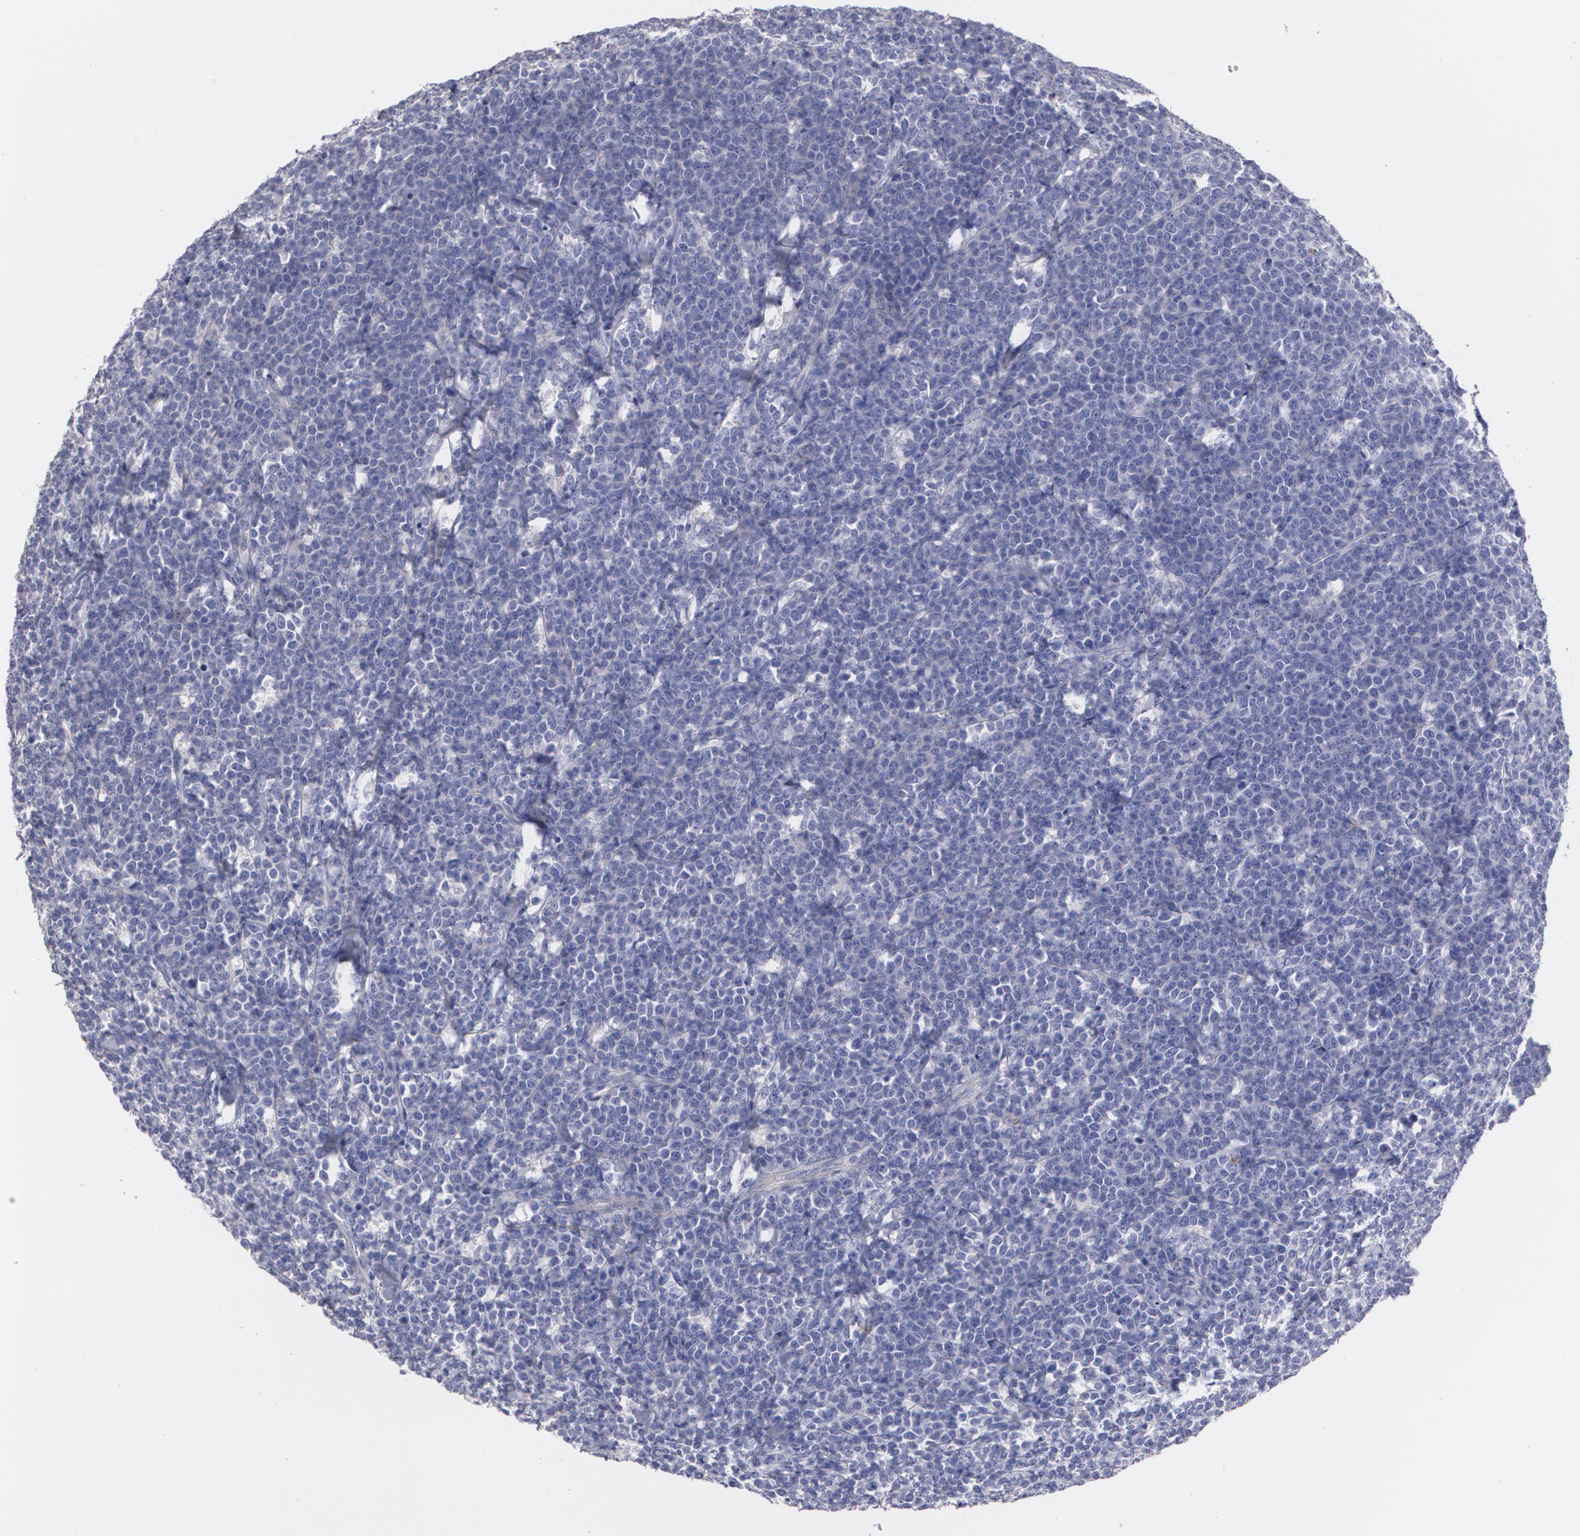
{"staining": {"intensity": "negative", "quantity": "none", "location": "none"}, "tissue": "lymphoma", "cell_type": "Tumor cells", "image_type": "cancer", "snomed": [{"axis": "morphology", "description": "Malignant lymphoma, non-Hodgkin's type, High grade"}, {"axis": "topography", "description": "Small intestine"}, {"axis": "topography", "description": "Colon"}], "caption": "This is an IHC histopathology image of human lymphoma. There is no positivity in tumor cells.", "gene": "FBLN1", "patient": {"sex": "male", "age": 8}}